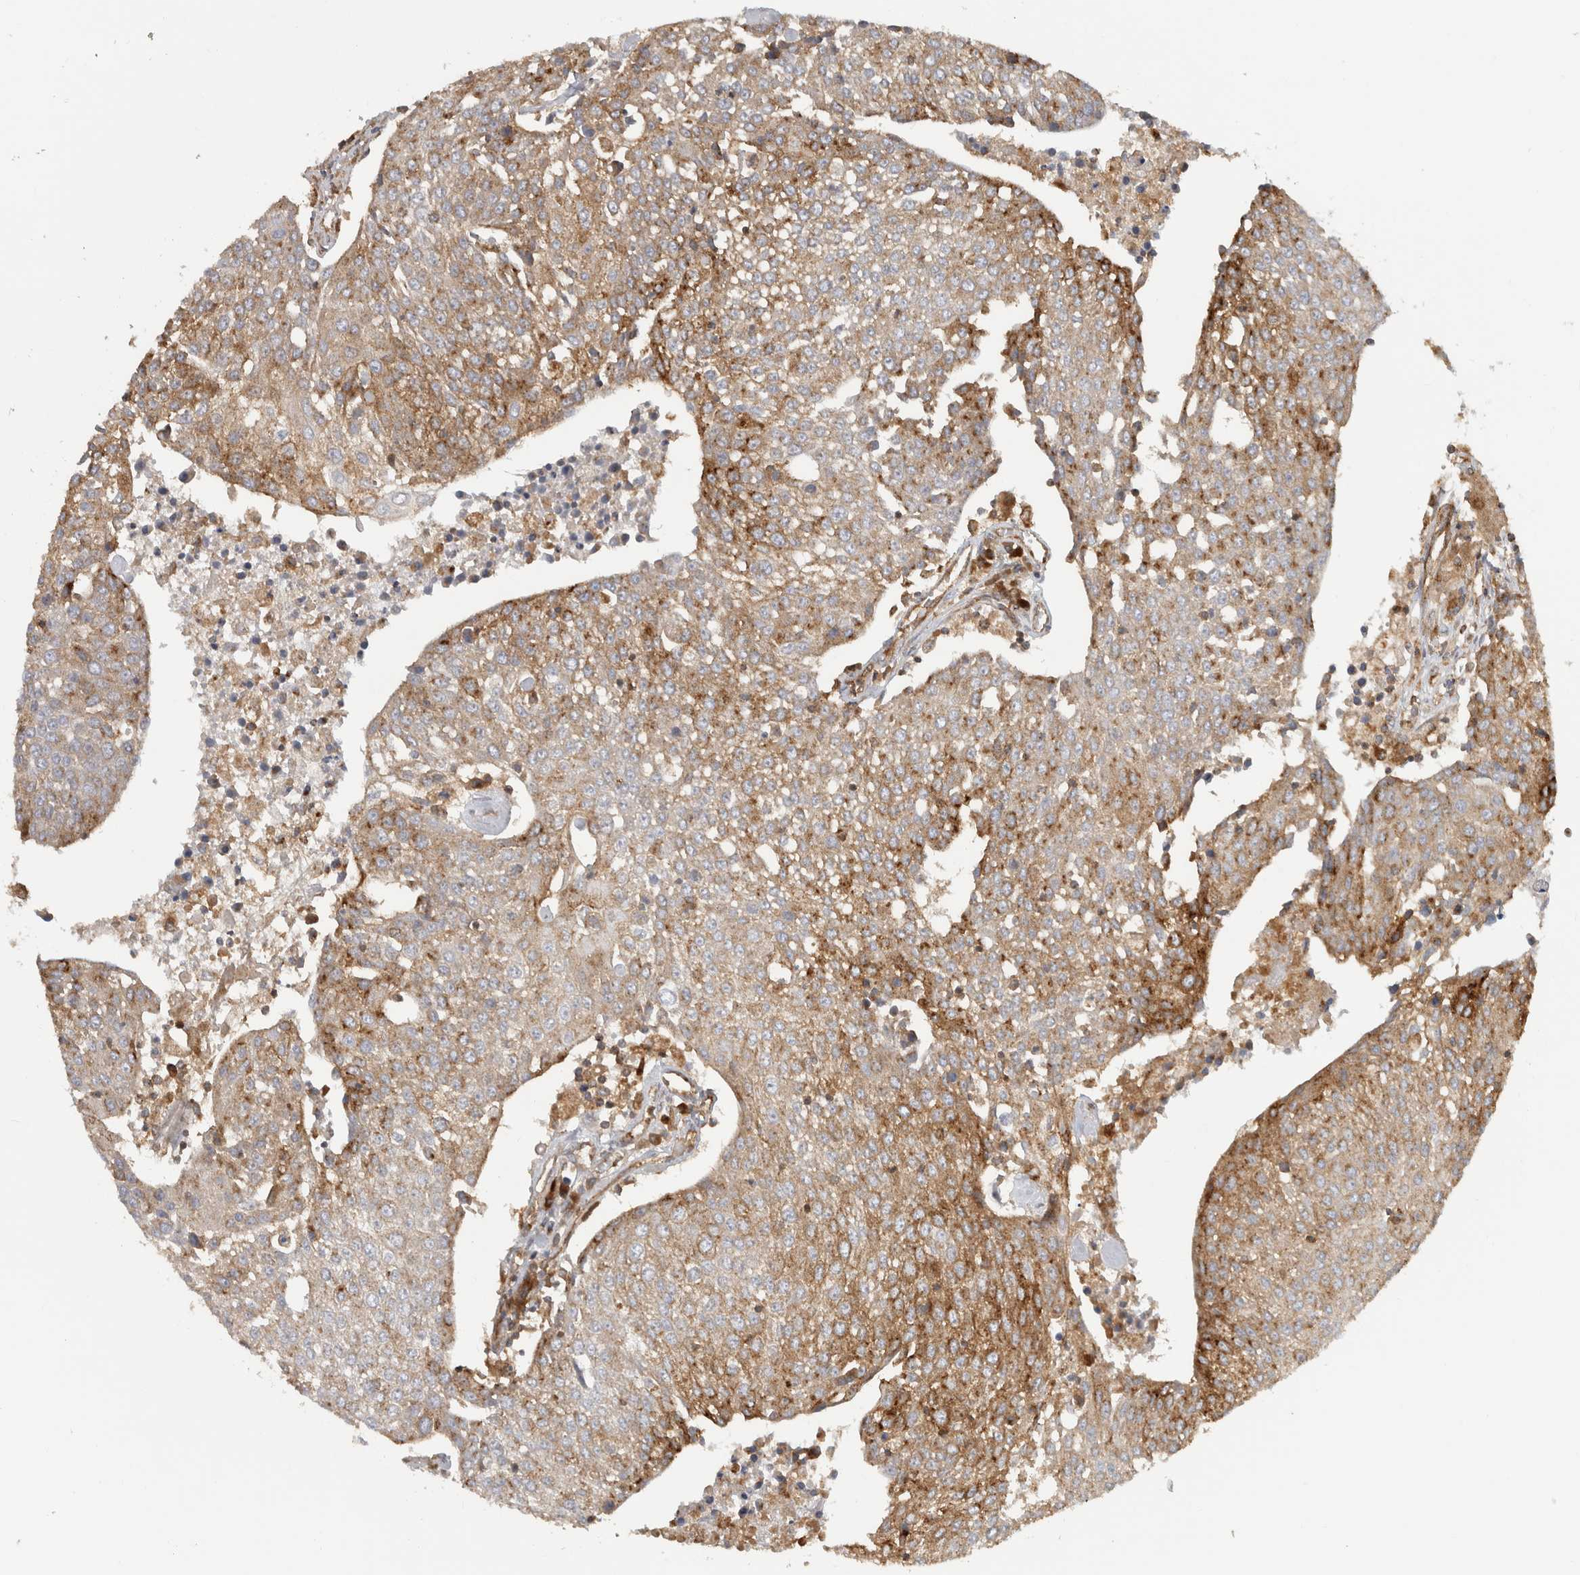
{"staining": {"intensity": "moderate", "quantity": "25%-75%", "location": "cytoplasmic/membranous"}, "tissue": "urothelial cancer", "cell_type": "Tumor cells", "image_type": "cancer", "snomed": [{"axis": "morphology", "description": "Urothelial carcinoma, High grade"}, {"axis": "topography", "description": "Urinary bladder"}], "caption": "Protein staining of high-grade urothelial carcinoma tissue shows moderate cytoplasmic/membranous expression in about 25%-75% of tumor cells.", "gene": "HLA-E", "patient": {"sex": "female", "age": 85}}